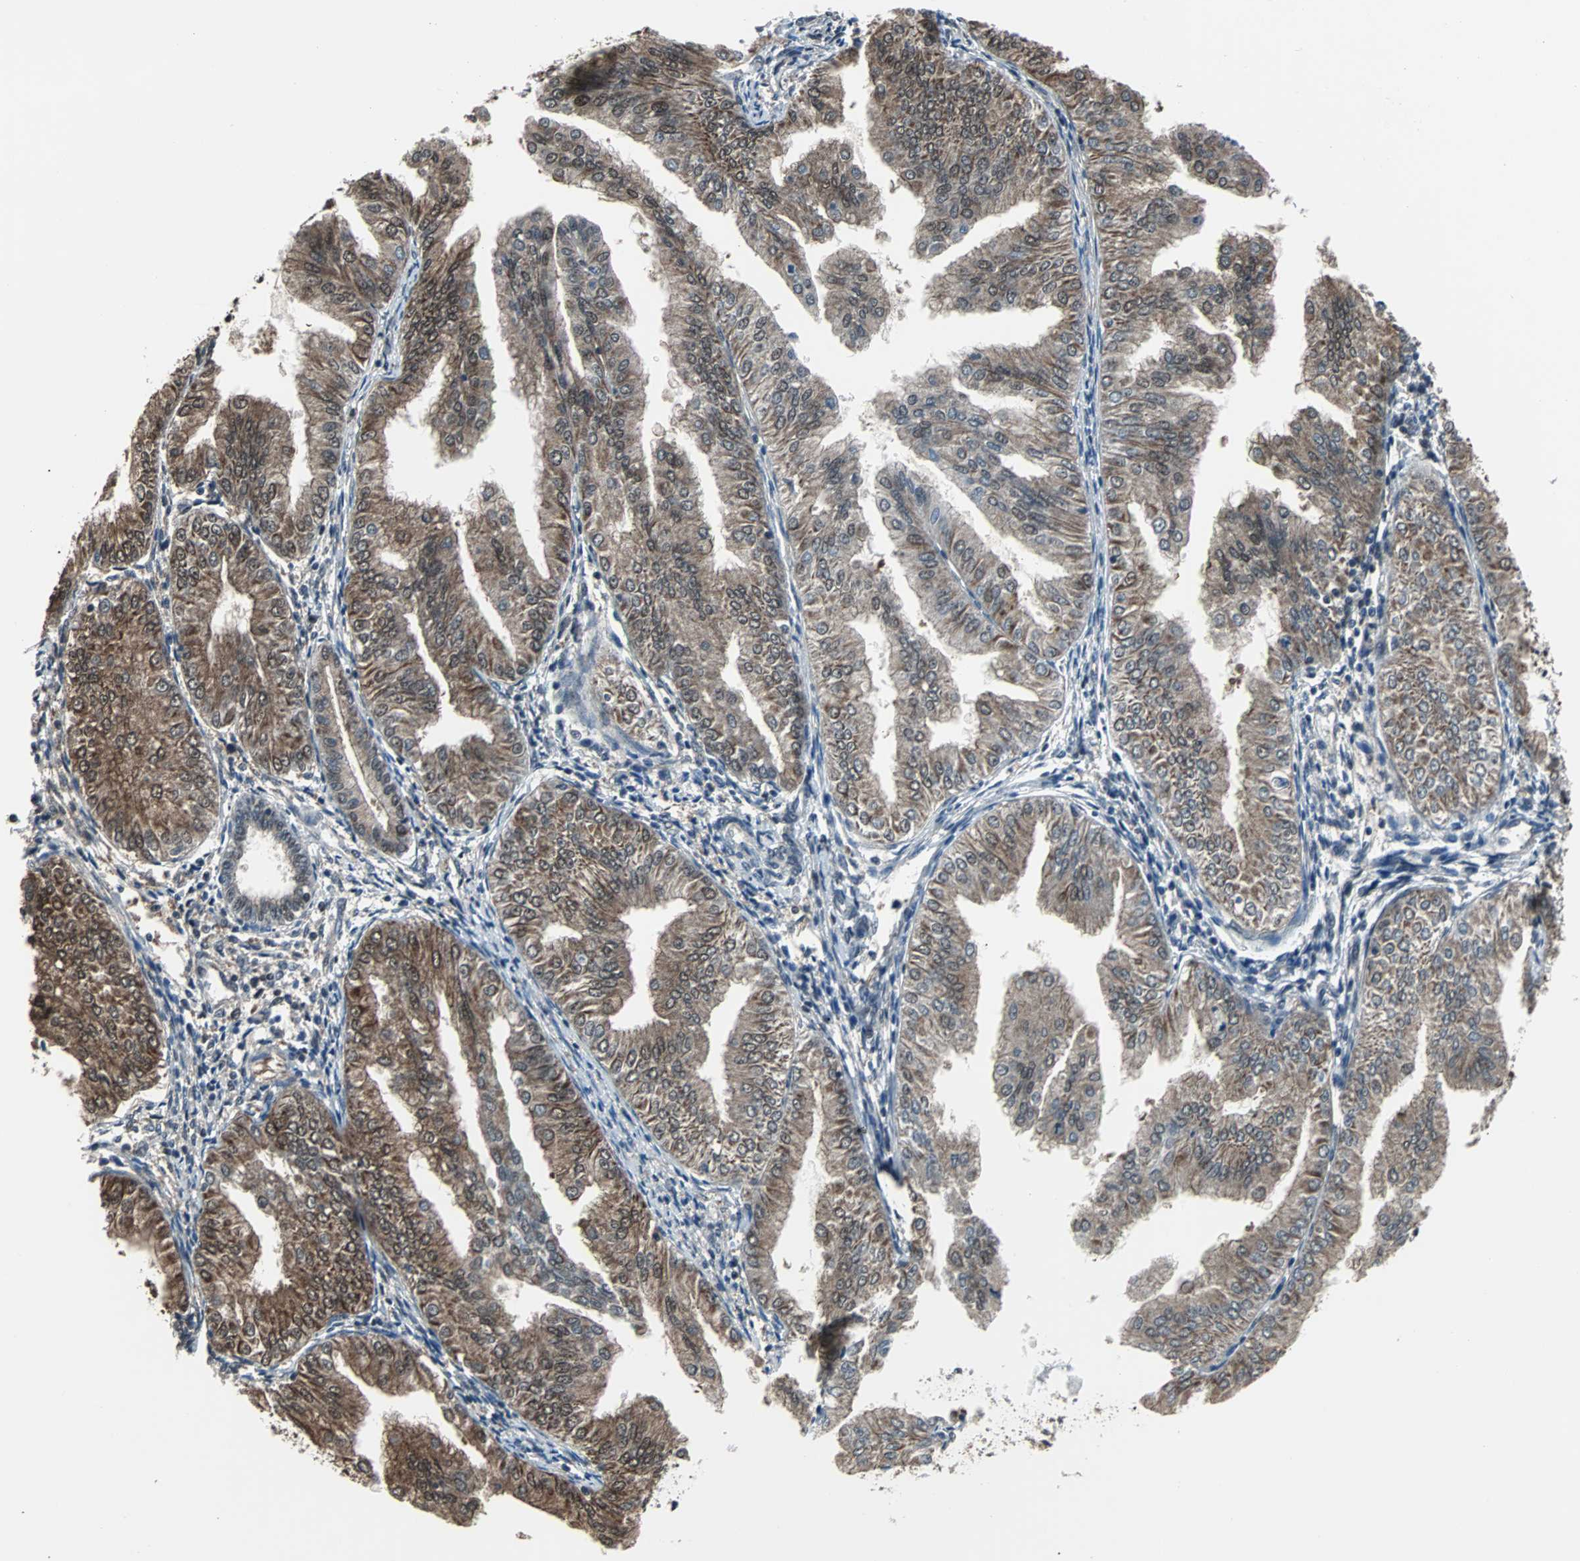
{"staining": {"intensity": "moderate", "quantity": ">75%", "location": "cytoplasmic/membranous"}, "tissue": "endometrial cancer", "cell_type": "Tumor cells", "image_type": "cancer", "snomed": [{"axis": "morphology", "description": "Adenocarcinoma, NOS"}, {"axis": "topography", "description": "Endometrium"}], "caption": "Brown immunohistochemical staining in human endometrial cancer displays moderate cytoplasmic/membranous positivity in about >75% of tumor cells.", "gene": "VCP", "patient": {"sex": "female", "age": 53}}